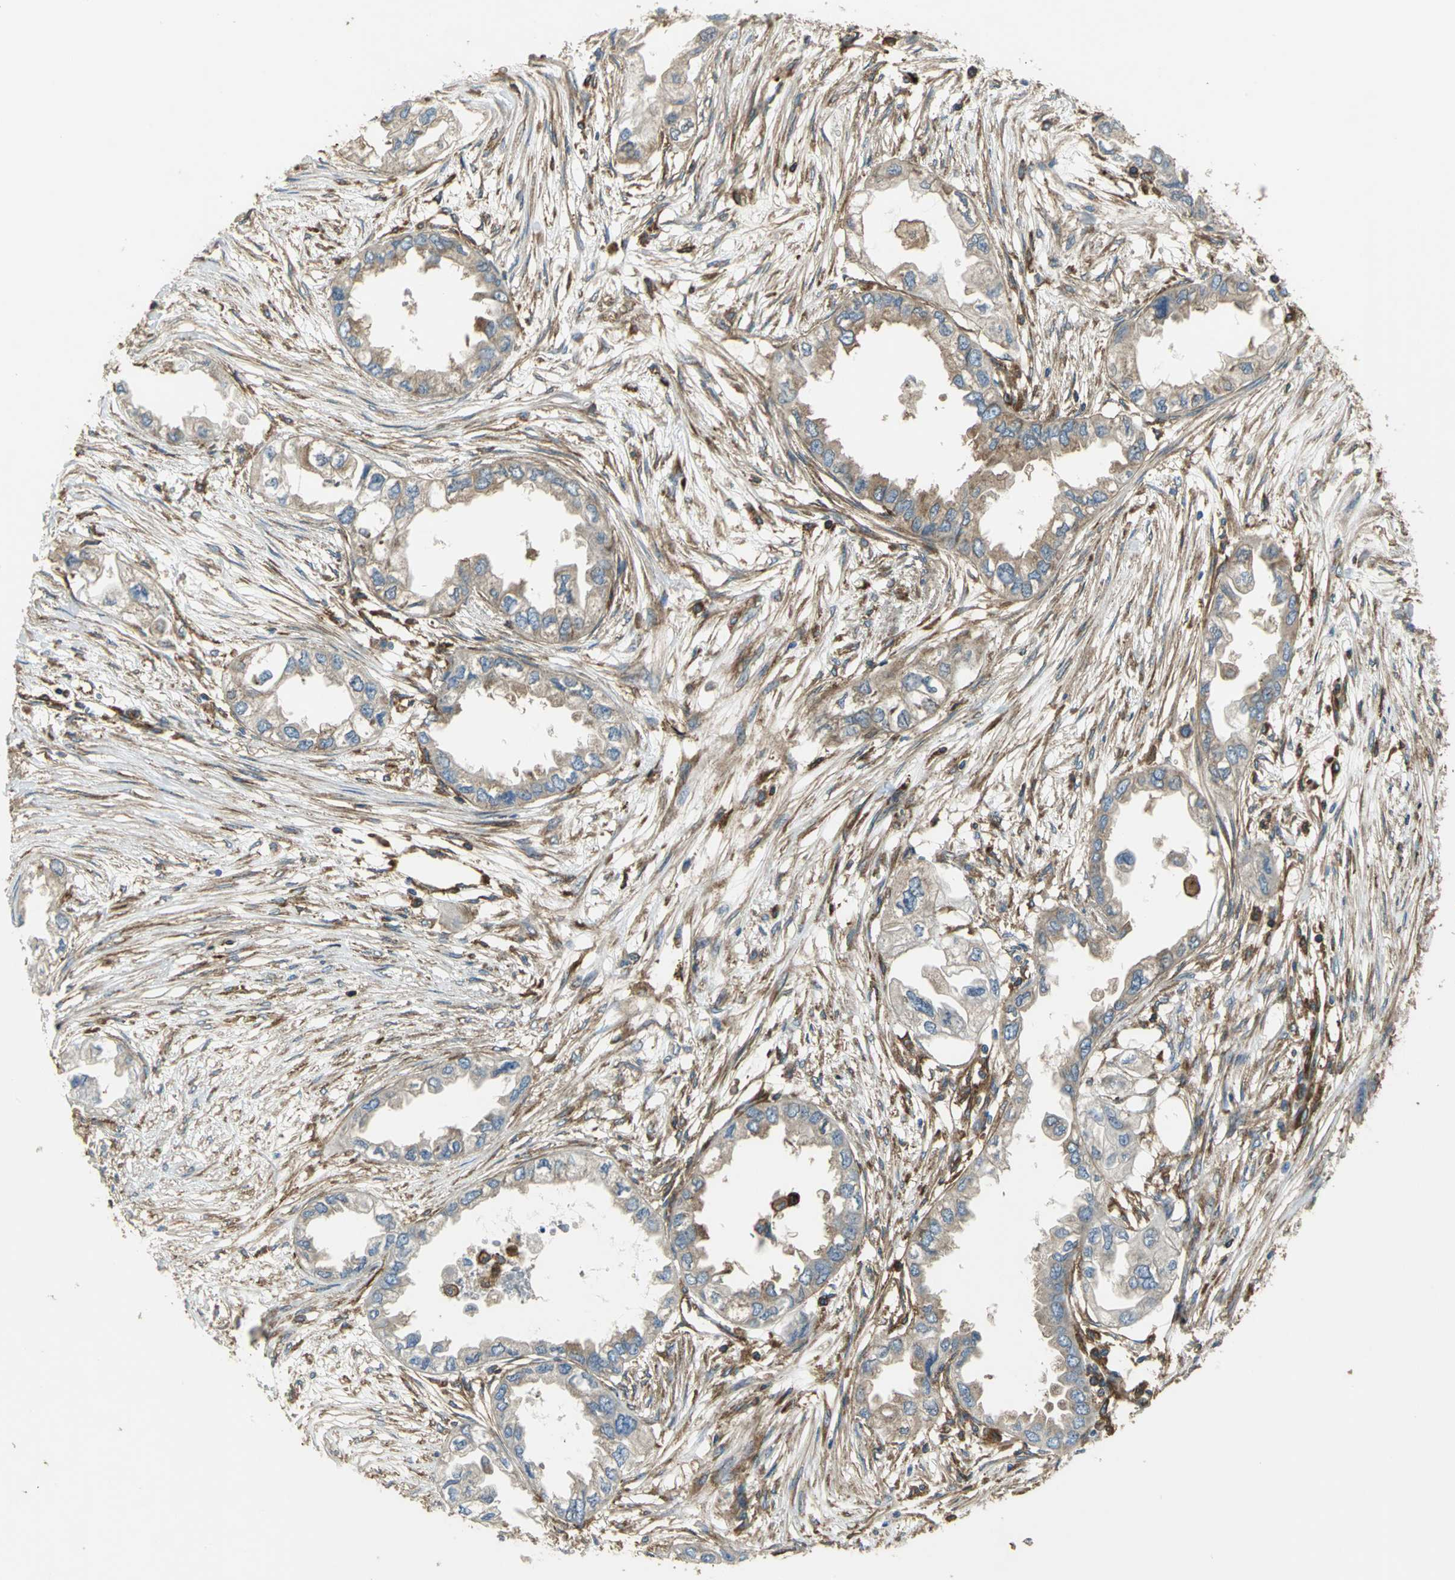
{"staining": {"intensity": "weak", "quantity": ">75%", "location": "cytoplasmic/membranous"}, "tissue": "endometrial cancer", "cell_type": "Tumor cells", "image_type": "cancer", "snomed": [{"axis": "morphology", "description": "Adenocarcinoma, NOS"}, {"axis": "topography", "description": "Endometrium"}], "caption": "IHC of endometrial cancer reveals low levels of weak cytoplasmic/membranous positivity in approximately >75% of tumor cells. Nuclei are stained in blue.", "gene": "TLN1", "patient": {"sex": "female", "age": 67}}